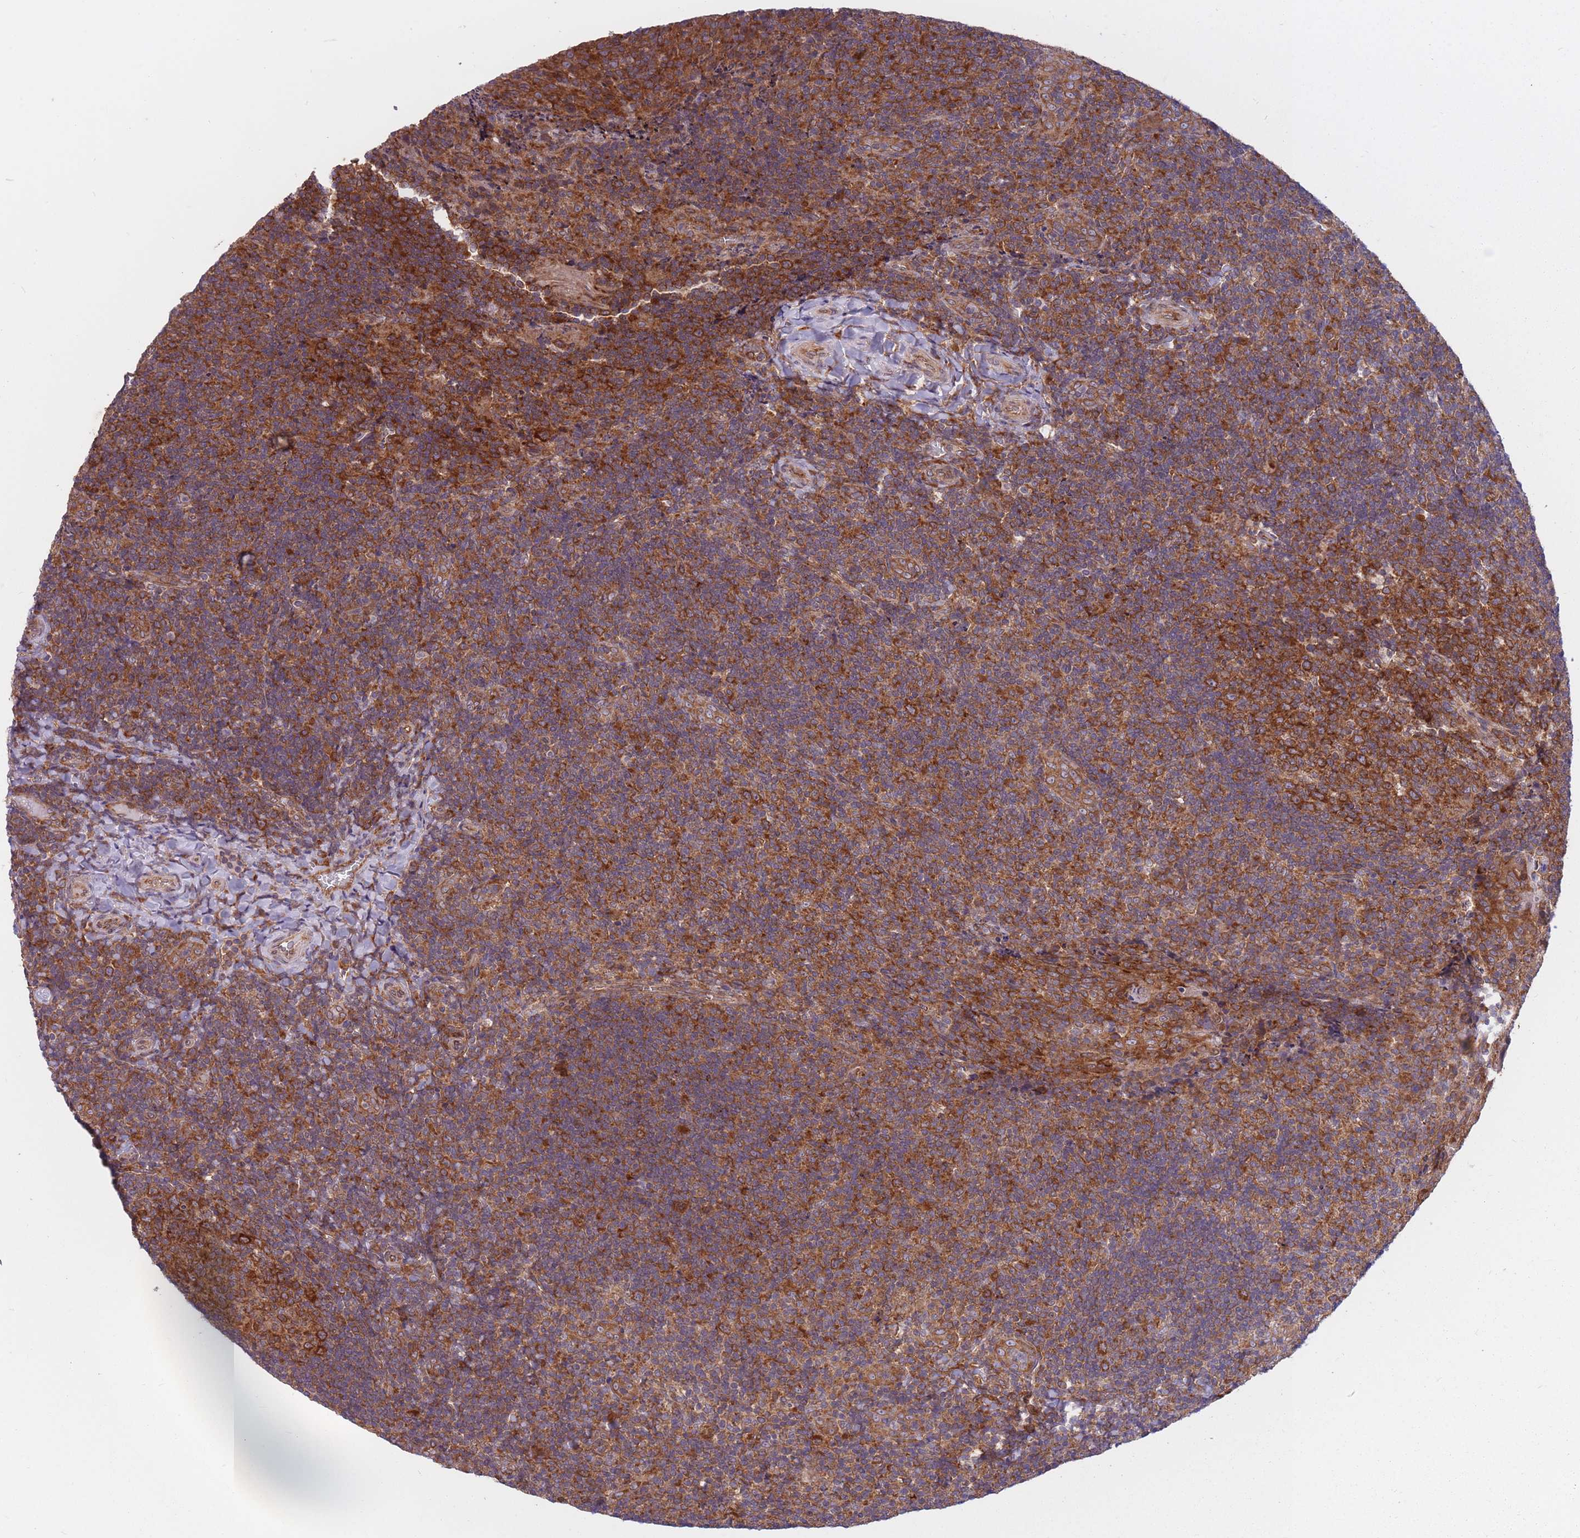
{"staining": {"intensity": "strong", "quantity": ">75%", "location": "cytoplasmic/membranous"}, "tissue": "tonsil", "cell_type": "Germinal center cells", "image_type": "normal", "snomed": [{"axis": "morphology", "description": "Normal tissue, NOS"}, {"axis": "topography", "description": "Tonsil"}], "caption": "High-power microscopy captured an immunohistochemistry histopathology image of normal tonsil, revealing strong cytoplasmic/membranous expression in approximately >75% of germinal center cells.", "gene": "CCDC124", "patient": {"sex": "male", "age": 17}}